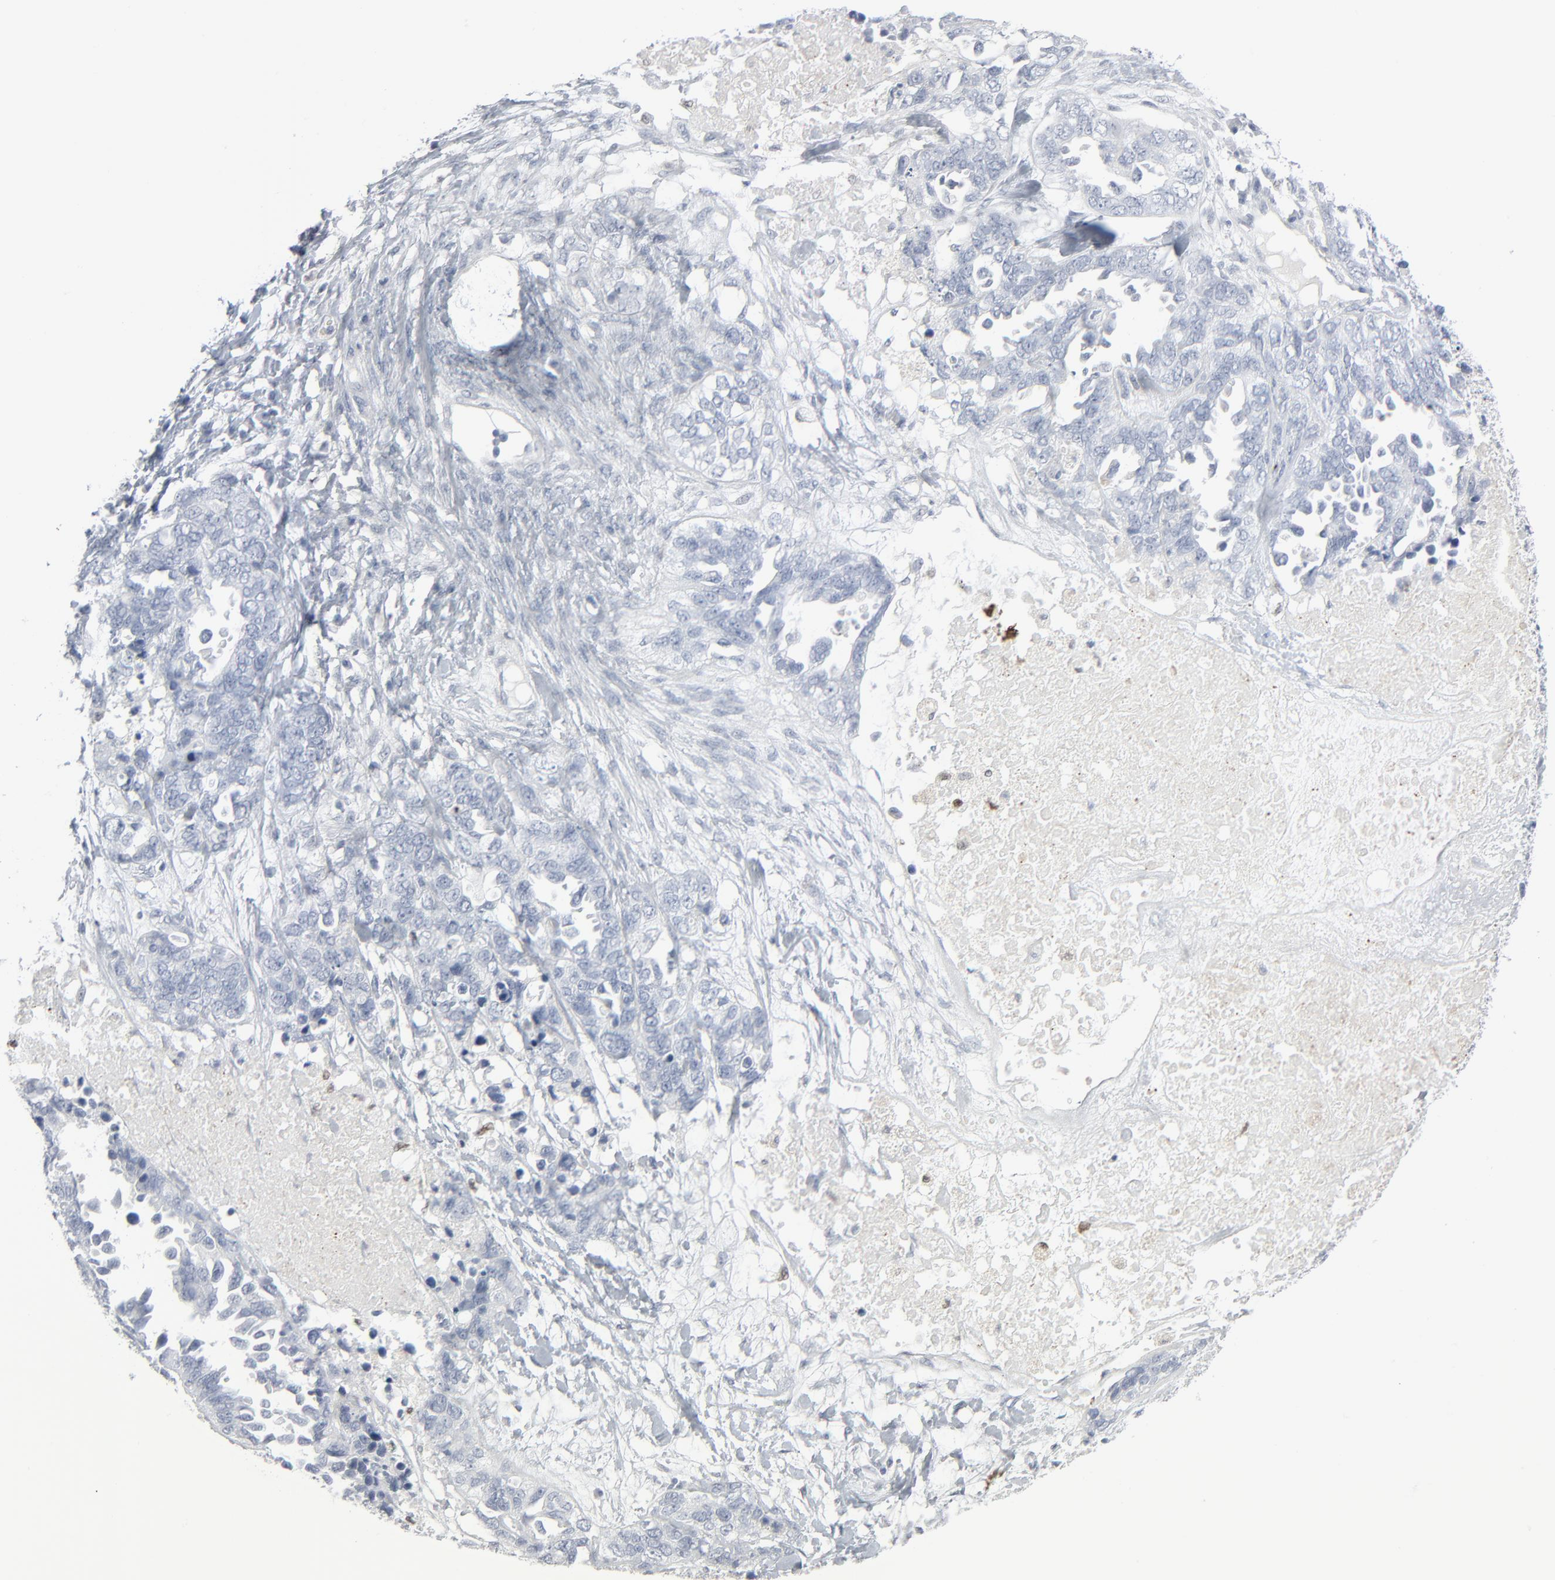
{"staining": {"intensity": "negative", "quantity": "none", "location": "none"}, "tissue": "ovarian cancer", "cell_type": "Tumor cells", "image_type": "cancer", "snomed": [{"axis": "morphology", "description": "Cystadenocarcinoma, serous, NOS"}, {"axis": "topography", "description": "Ovary"}], "caption": "Ovarian cancer (serous cystadenocarcinoma) was stained to show a protein in brown. There is no significant staining in tumor cells.", "gene": "MITF", "patient": {"sex": "female", "age": 77}}